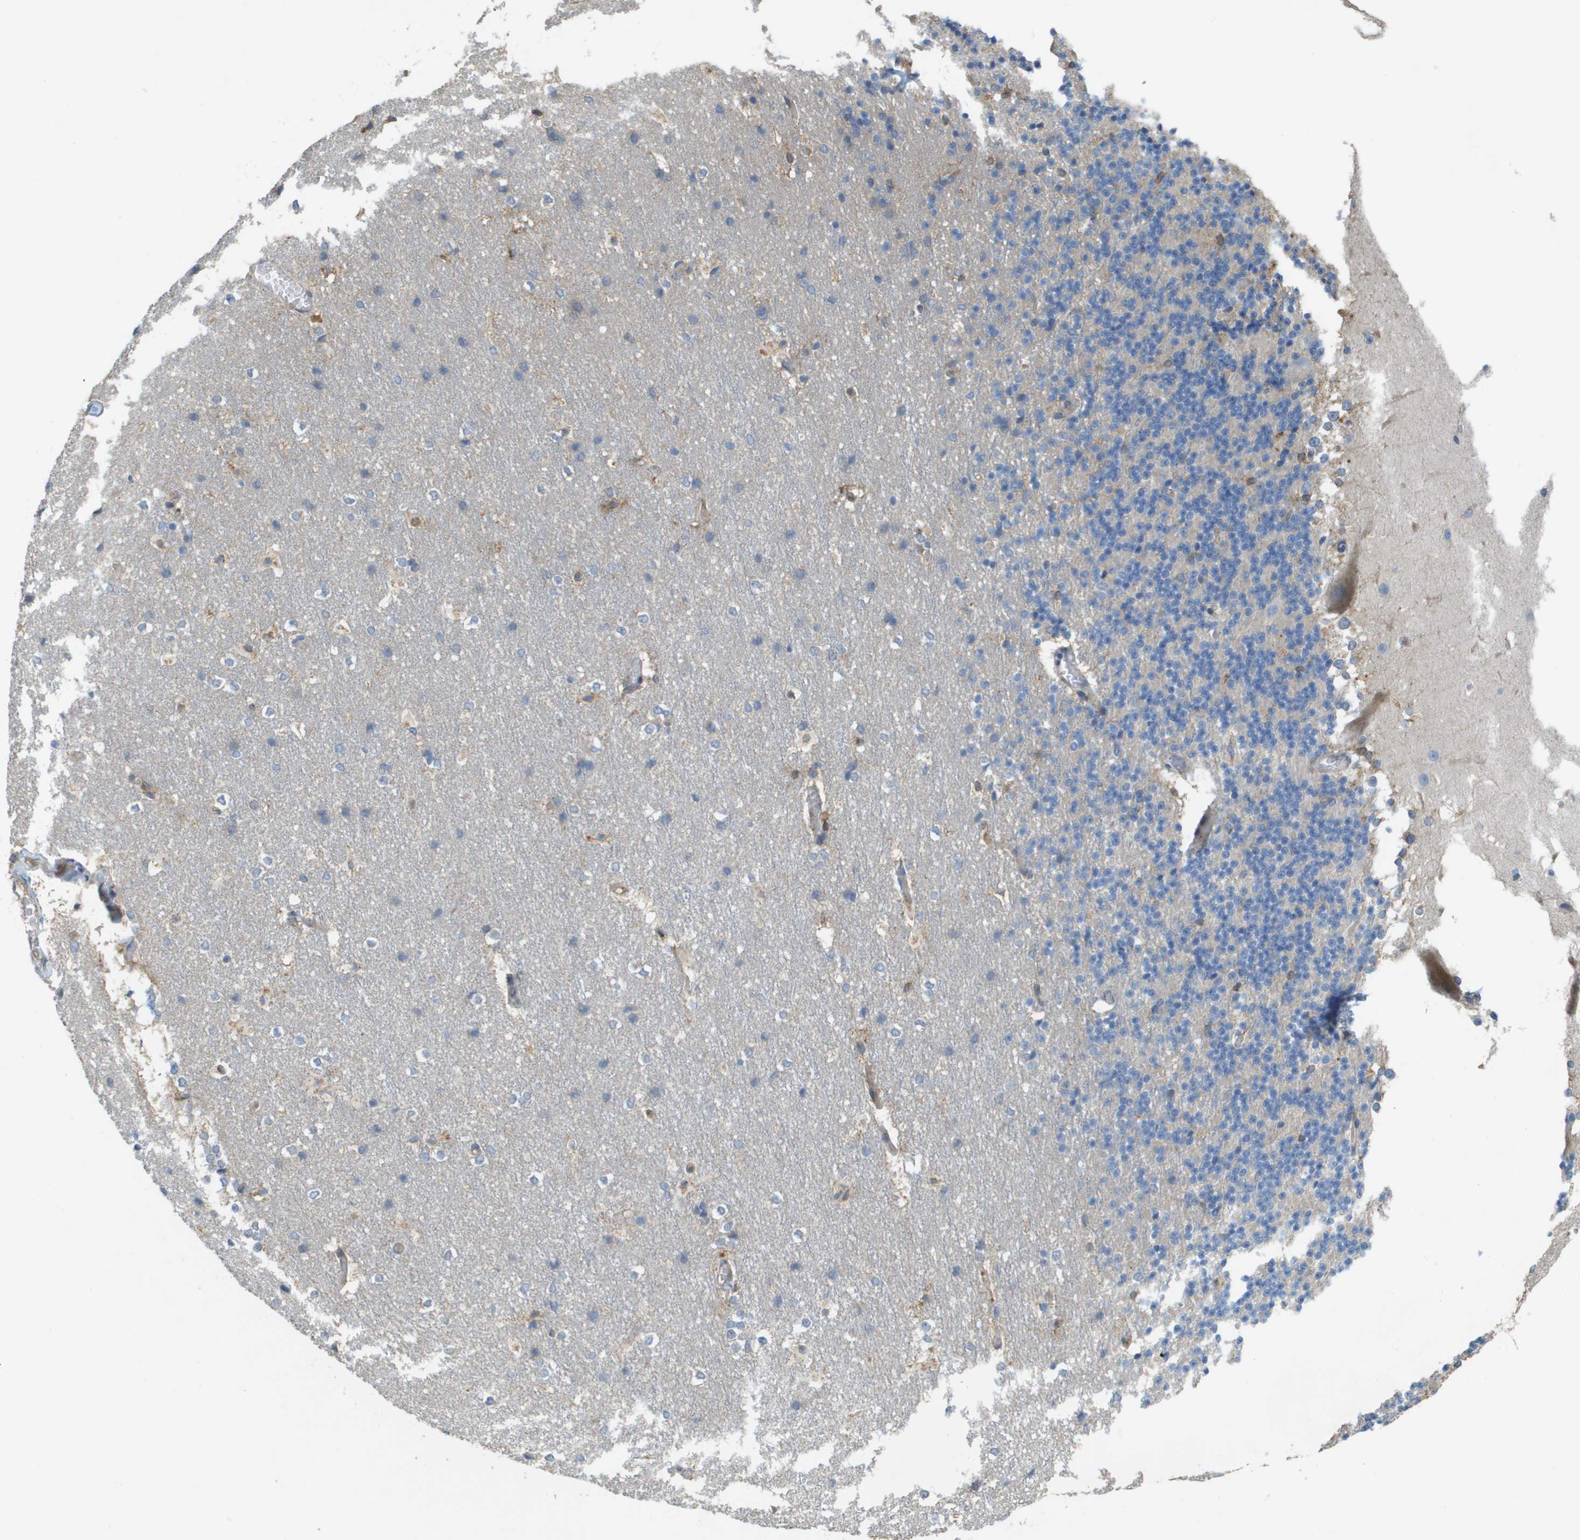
{"staining": {"intensity": "negative", "quantity": "none", "location": "none"}, "tissue": "cerebellum", "cell_type": "Cells in granular layer", "image_type": "normal", "snomed": [{"axis": "morphology", "description": "Normal tissue, NOS"}, {"axis": "topography", "description": "Cerebellum"}], "caption": "IHC photomicrograph of benign human cerebellum stained for a protein (brown), which exhibits no expression in cells in granular layer.", "gene": "CASP10", "patient": {"sex": "female", "age": 19}}